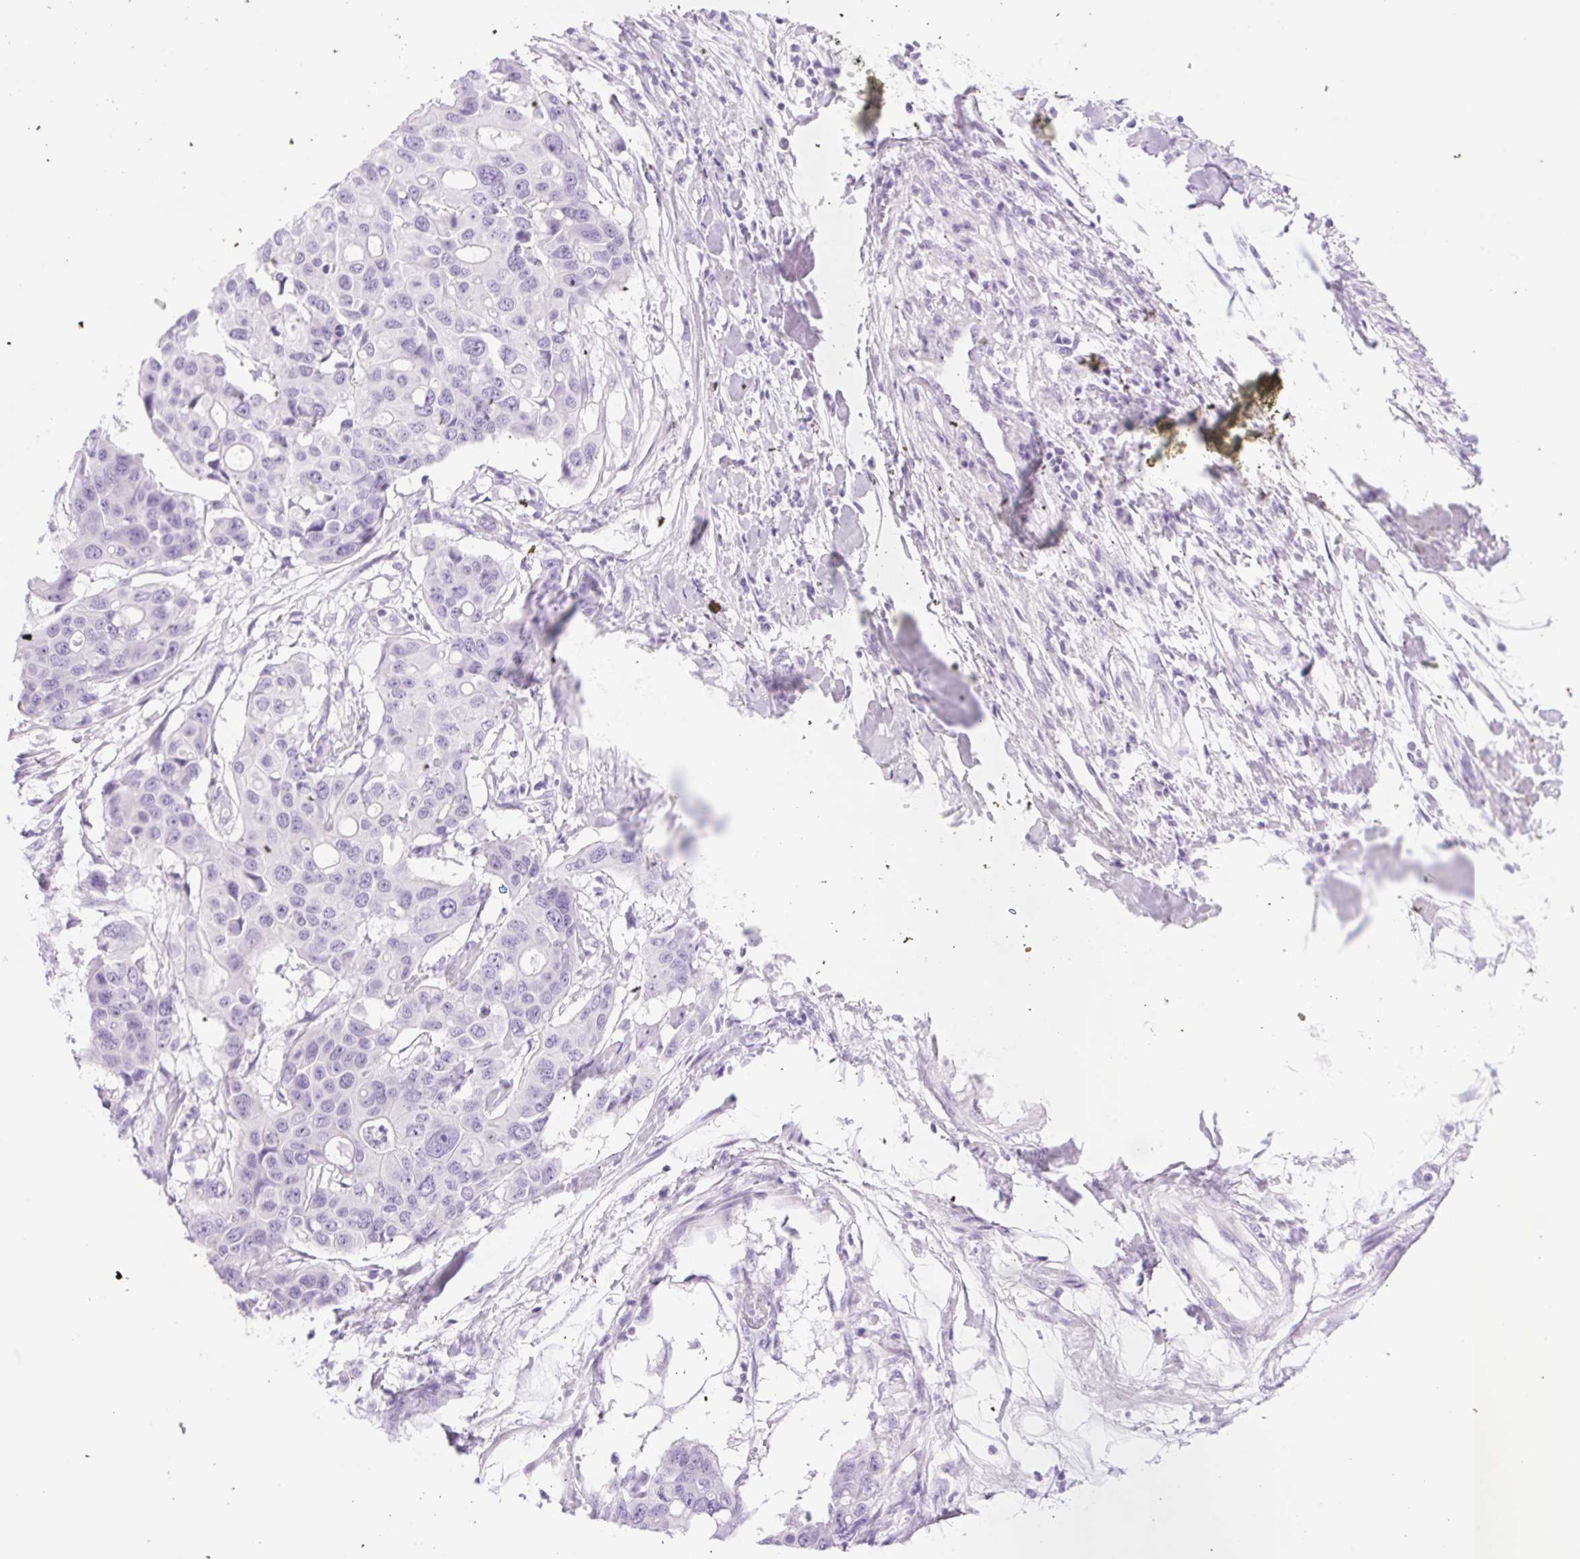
{"staining": {"intensity": "negative", "quantity": "none", "location": "none"}, "tissue": "colorectal cancer", "cell_type": "Tumor cells", "image_type": "cancer", "snomed": [{"axis": "morphology", "description": "Adenocarcinoma, NOS"}, {"axis": "topography", "description": "Colon"}], "caption": "Immunohistochemistry (IHC) of colorectal cancer reveals no staining in tumor cells.", "gene": "SPACA5B", "patient": {"sex": "male", "age": 77}}